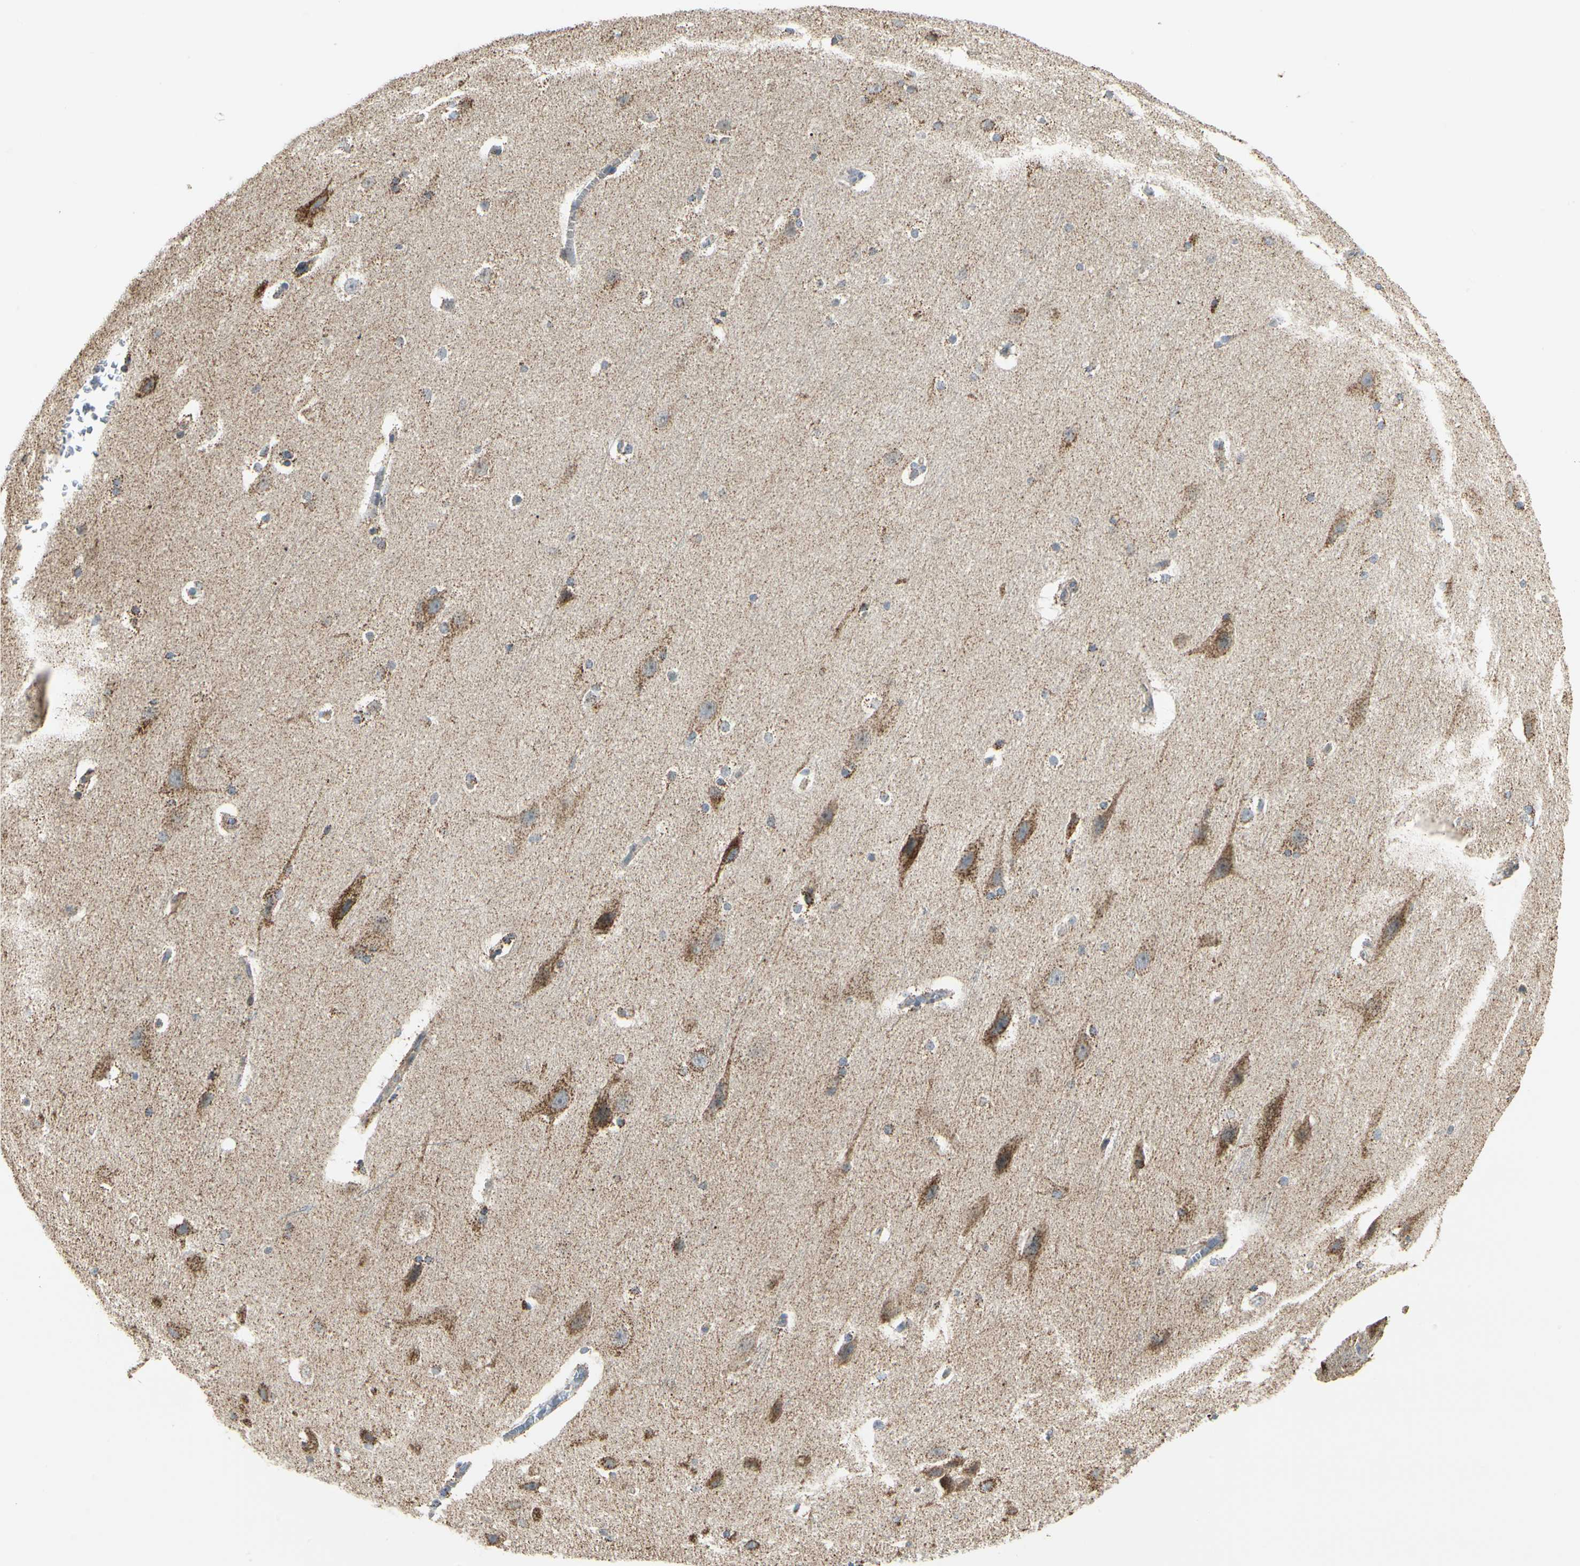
{"staining": {"intensity": "weak", "quantity": ">75%", "location": "cytoplasmic/membranous"}, "tissue": "cerebral cortex", "cell_type": "Endothelial cells", "image_type": "normal", "snomed": [{"axis": "morphology", "description": "Normal tissue, NOS"}, {"axis": "topography", "description": "Cerebral cortex"}, {"axis": "topography", "description": "Hippocampus"}], "caption": "High-power microscopy captured an IHC image of normal cerebral cortex, revealing weak cytoplasmic/membranous staining in approximately >75% of endothelial cells.", "gene": "ANKS6", "patient": {"sex": "female", "age": 19}}